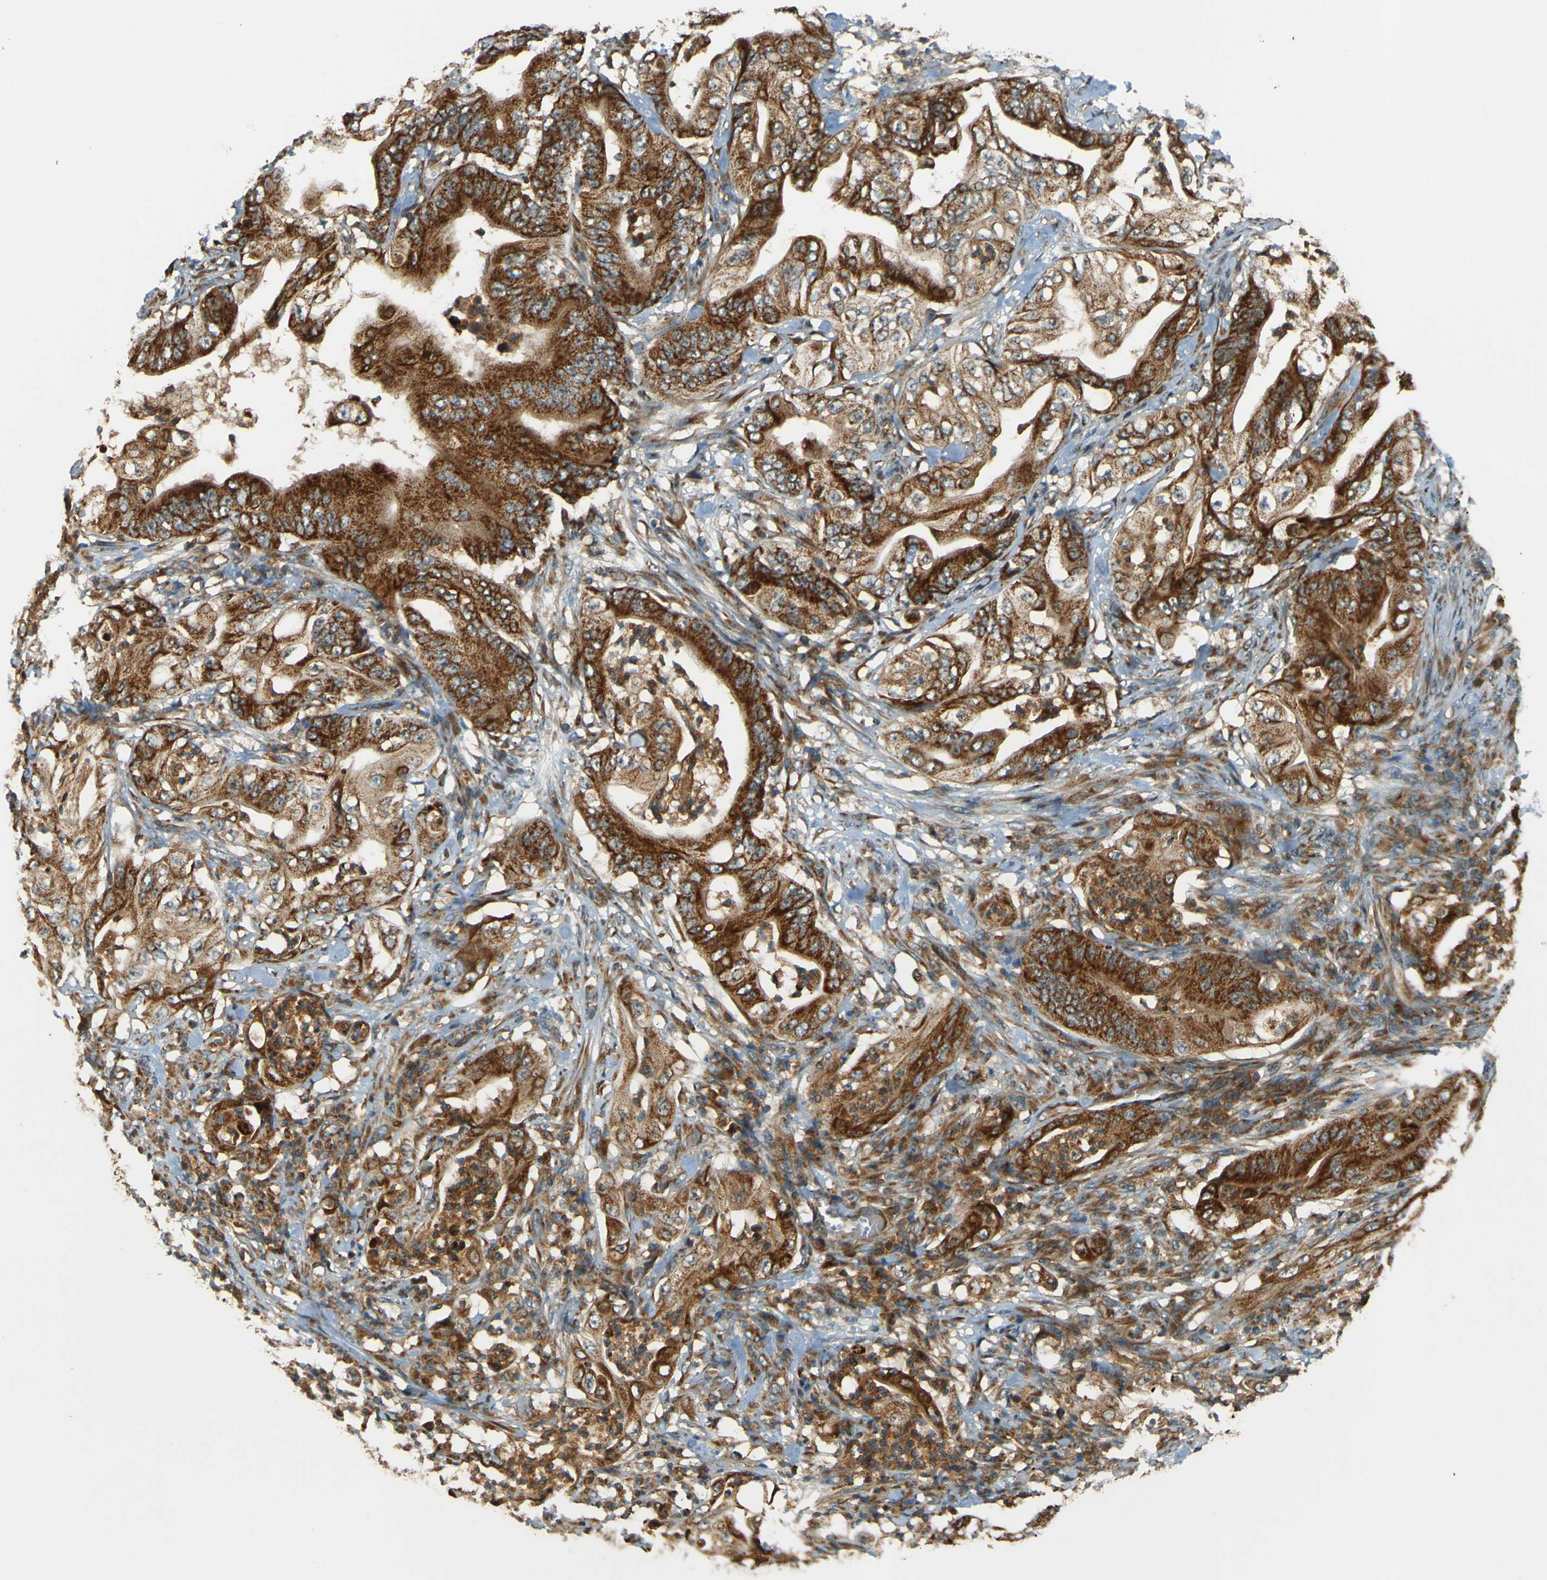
{"staining": {"intensity": "strong", "quantity": ">75%", "location": "cytoplasmic/membranous"}, "tissue": "stomach cancer", "cell_type": "Tumor cells", "image_type": "cancer", "snomed": [{"axis": "morphology", "description": "Adenocarcinoma, NOS"}, {"axis": "topography", "description": "Stomach"}], "caption": "IHC photomicrograph of neoplastic tissue: stomach adenocarcinoma stained using immunohistochemistry (IHC) shows high levels of strong protein expression localized specifically in the cytoplasmic/membranous of tumor cells, appearing as a cytoplasmic/membranous brown color.", "gene": "DNAJC5", "patient": {"sex": "female", "age": 73}}